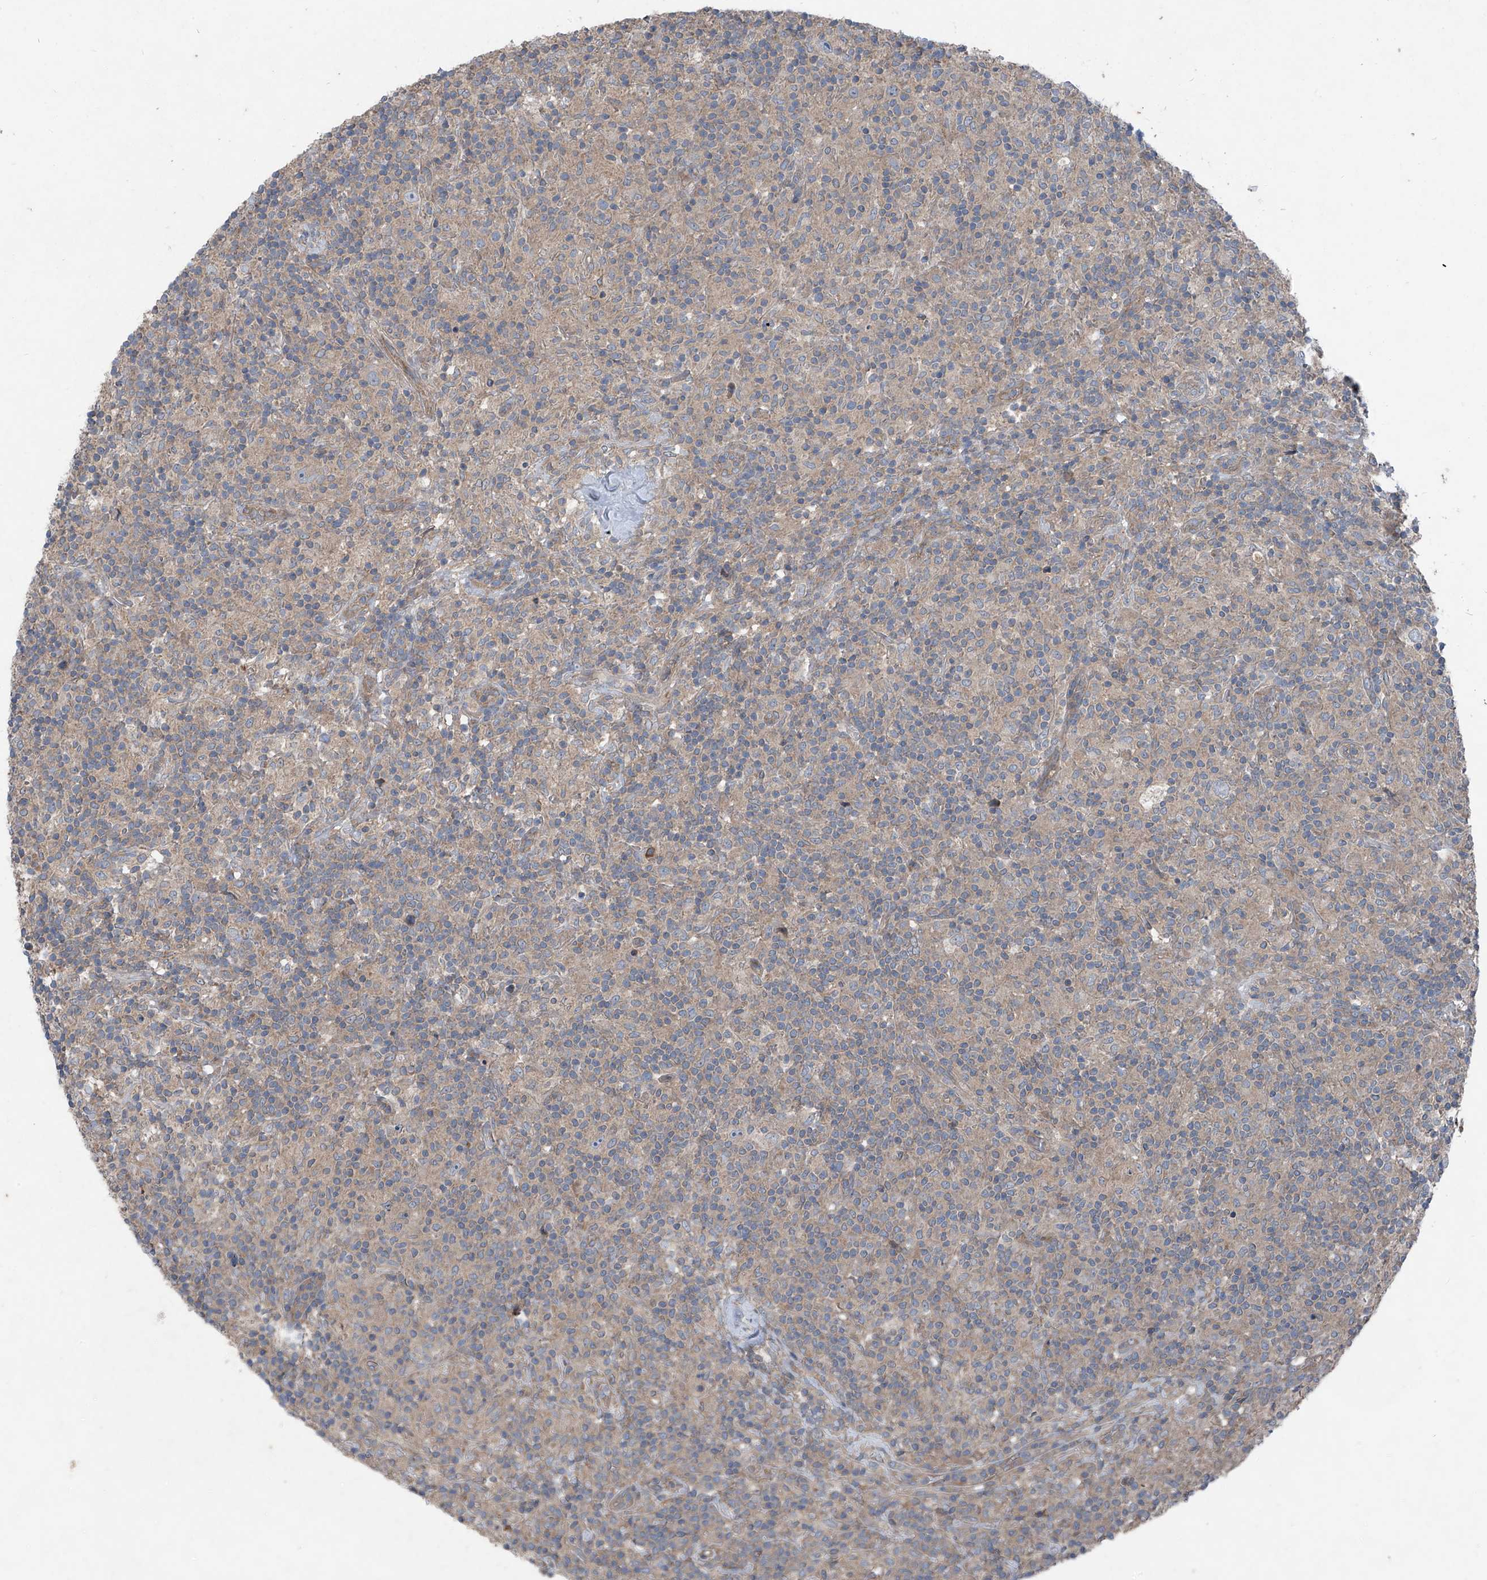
{"staining": {"intensity": "negative", "quantity": "none", "location": "none"}, "tissue": "lymphoma", "cell_type": "Tumor cells", "image_type": "cancer", "snomed": [{"axis": "morphology", "description": "Hodgkin's disease, NOS"}, {"axis": "topography", "description": "Lymph node"}], "caption": "Human lymphoma stained for a protein using immunohistochemistry demonstrates no positivity in tumor cells.", "gene": "FOXRED2", "patient": {"sex": "male", "age": 70}}